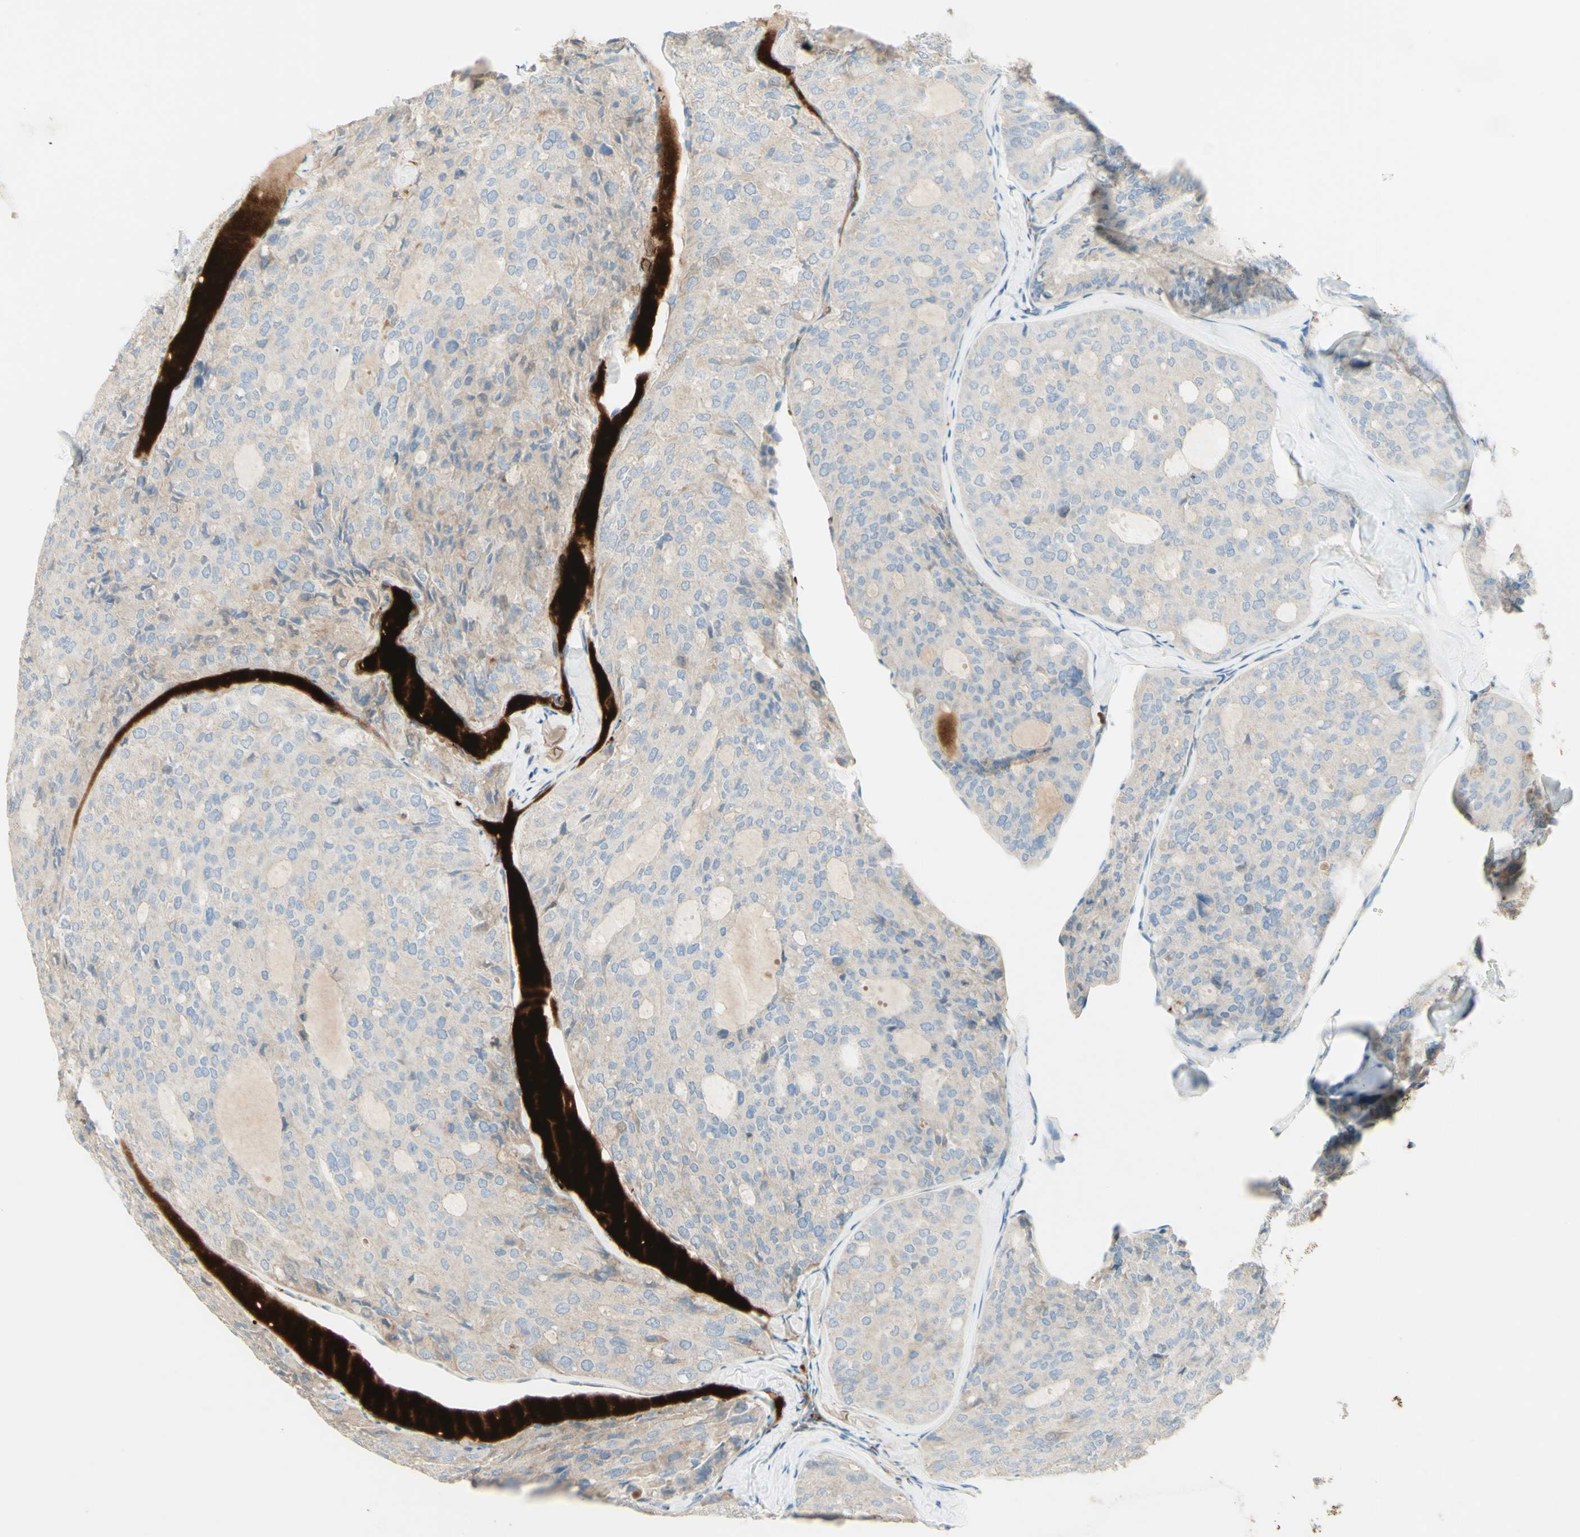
{"staining": {"intensity": "weak", "quantity": "<25%", "location": "cytoplasmic/membranous"}, "tissue": "thyroid cancer", "cell_type": "Tumor cells", "image_type": "cancer", "snomed": [{"axis": "morphology", "description": "Follicular adenoma carcinoma, NOS"}, {"axis": "topography", "description": "Thyroid gland"}], "caption": "Thyroid follicular adenoma carcinoma stained for a protein using immunohistochemistry (IHC) displays no expression tumor cells.", "gene": "GAN", "patient": {"sex": "male", "age": 75}}